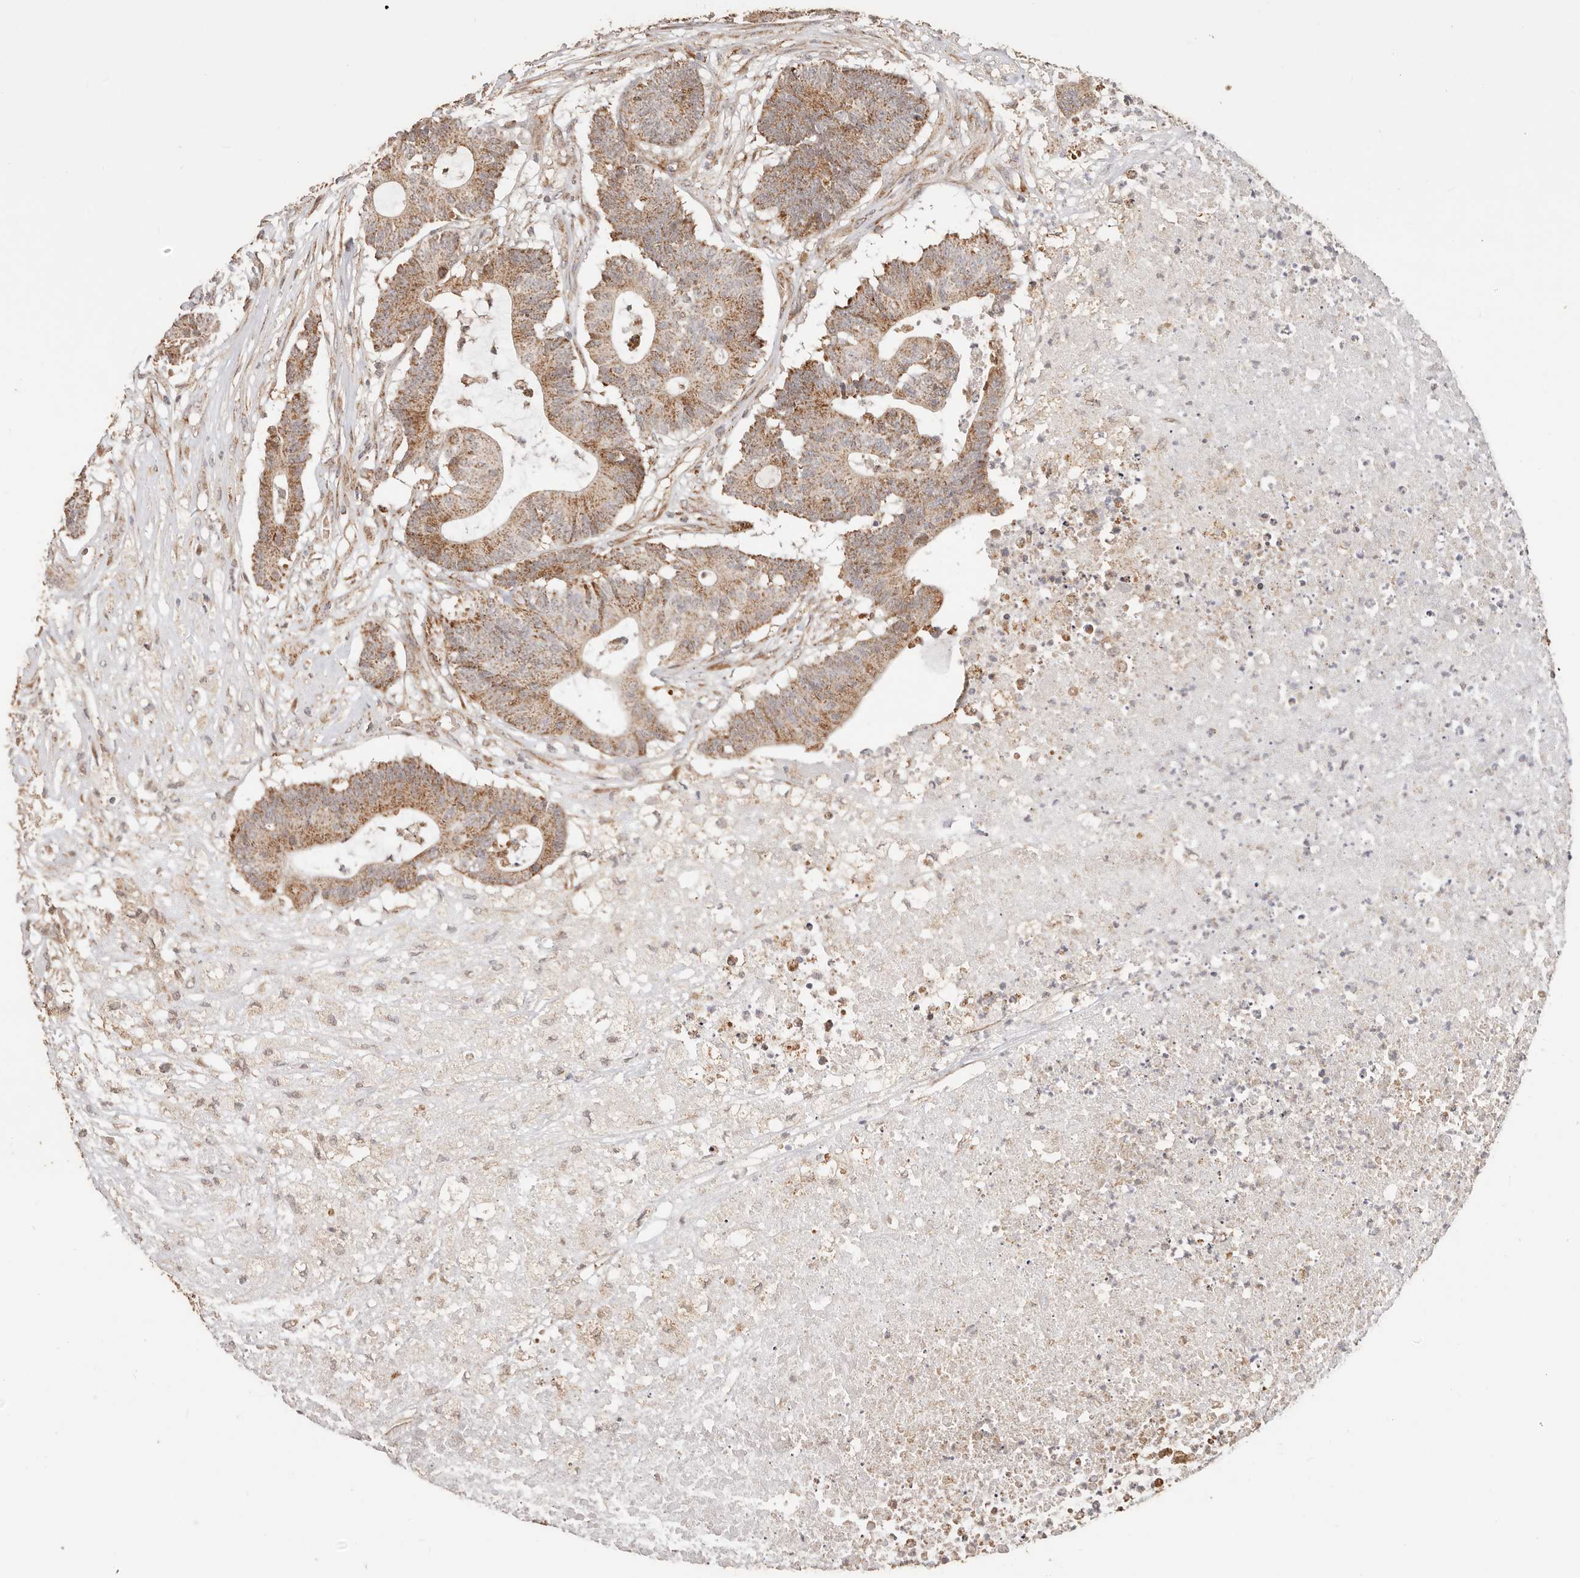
{"staining": {"intensity": "moderate", "quantity": ">75%", "location": "cytoplasmic/membranous"}, "tissue": "colorectal cancer", "cell_type": "Tumor cells", "image_type": "cancer", "snomed": [{"axis": "morphology", "description": "Adenocarcinoma, NOS"}, {"axis": "topography", "description": "Colon"}], "caption": "Immunohistochemical staining of colorectal cancer (adenocarcinoma) demonstrates medium levels of moderate cytoplasmic/membranous expression in about >75% of tumor cells.", "gene": "NDUFB11", "patient": {"sex": "female", "age": 84}}